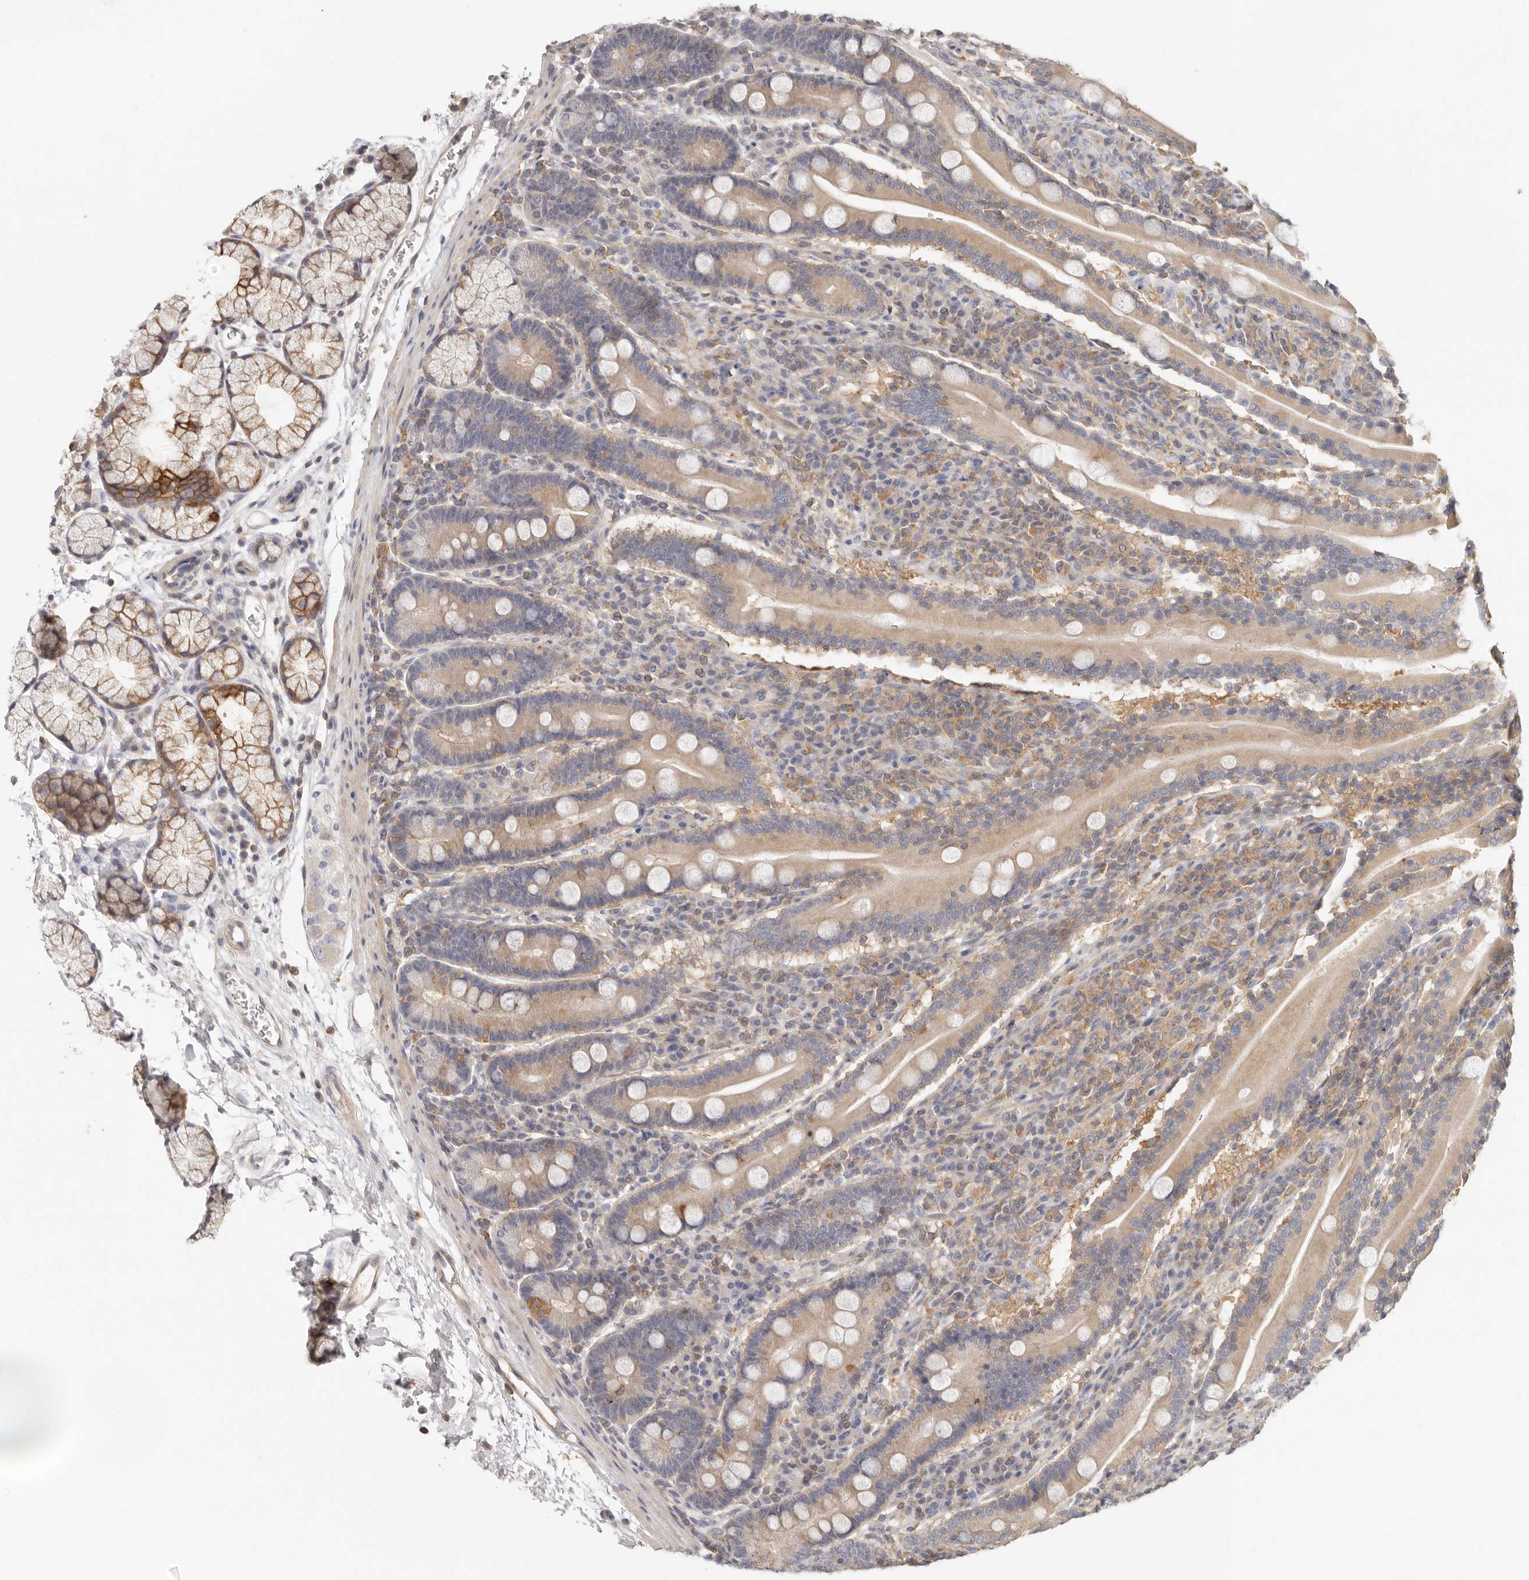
{"staining": {"intensity": "moderate", "quantity": "25%-75%", "location": "cytoplasmic/membranous"}, "tissue": "duodenum", "cell_type": "Glandular cells", "image_type": "normal", "snomed": [{"axis": "morphology", "description": "Normal tissue, NOS"}, {"axis": "topography", "description": "Duodenum"}], "caption": "Unremarkable duodenum displays moderate cytoplasmic/membranous expression in about 25%-75% of glandular cells (DAB IHC with brightfield microscopy, high magnification)..", "gene": "ANXA9", "patient": {"sex": "male", "age": 35}}